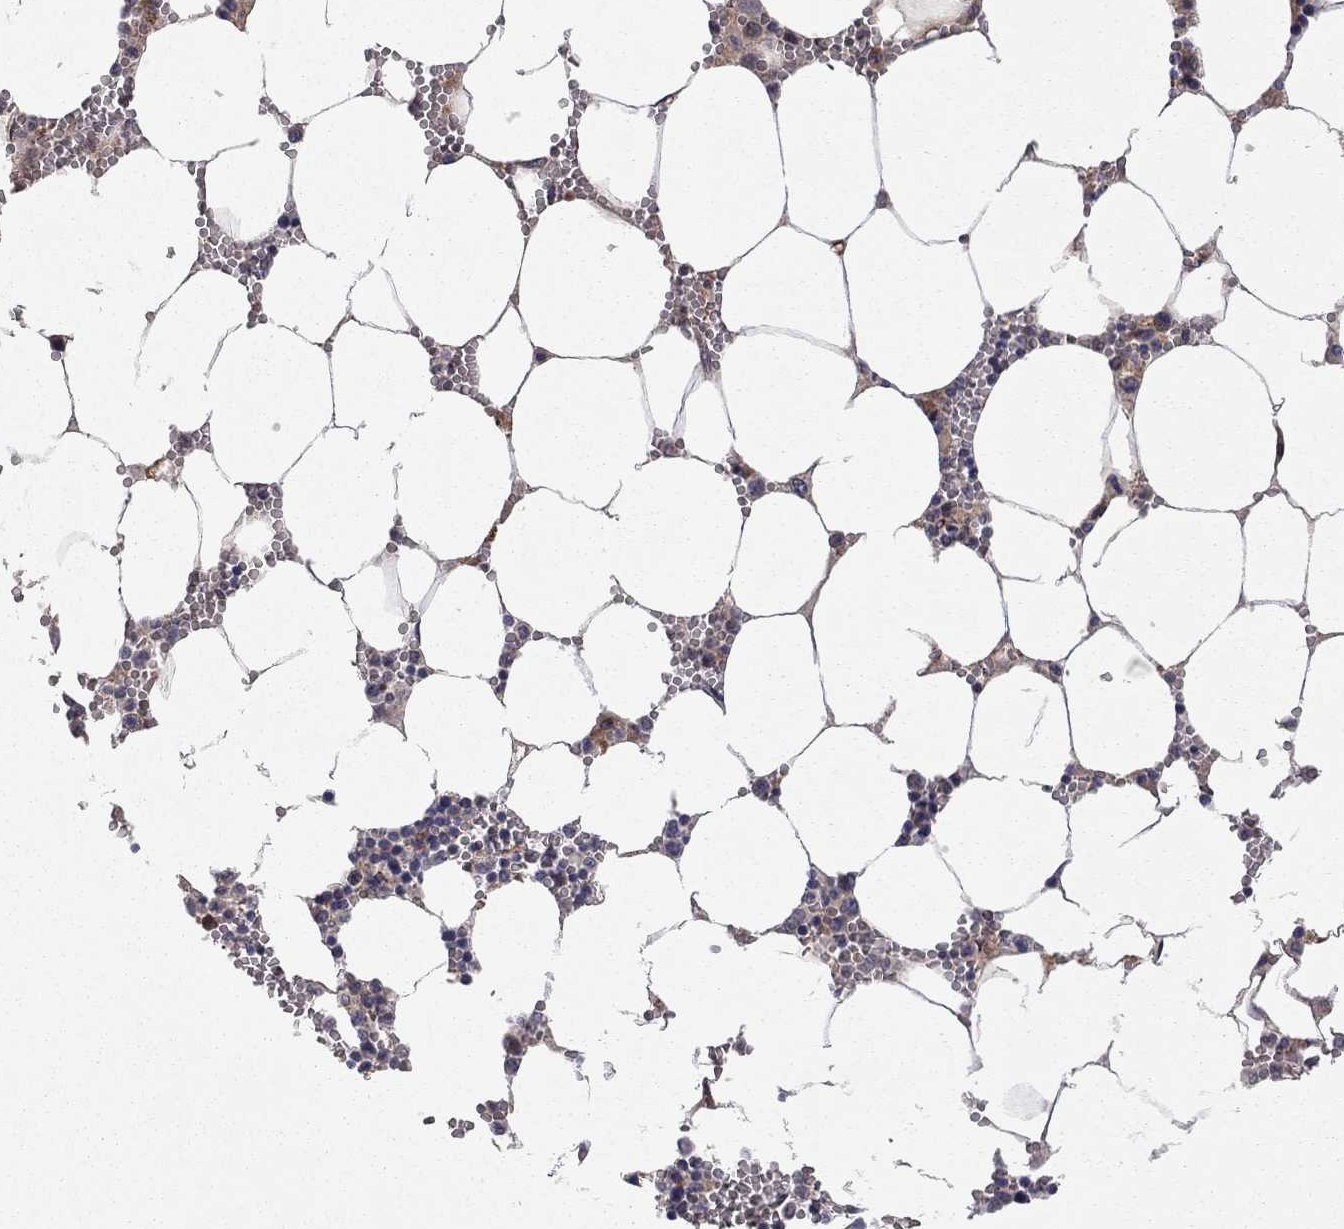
{"staining": {"intensity": "strong", "quantity": "<25%", "location": "cytoplasmic/membranous"}, "tissue": "bone marrow", "cell_type": "Hematopoietic cells", "image_type": "normal", "snomed": [{"axis": "morphology", "description": "Normal tissue, NOS"}, {"axis": "topography", "description": "Bone marrow"}], "caption": "DAB (3,3'-diaminobenzidine) immunohistochemical staining of benign human bone marrow reveals strong cytoplasmic/membranous protein positivity in about <25% of hematopoietic cells.", "gene": "EXOC3L2", "patient": {"sex": "female", "age": 64}}